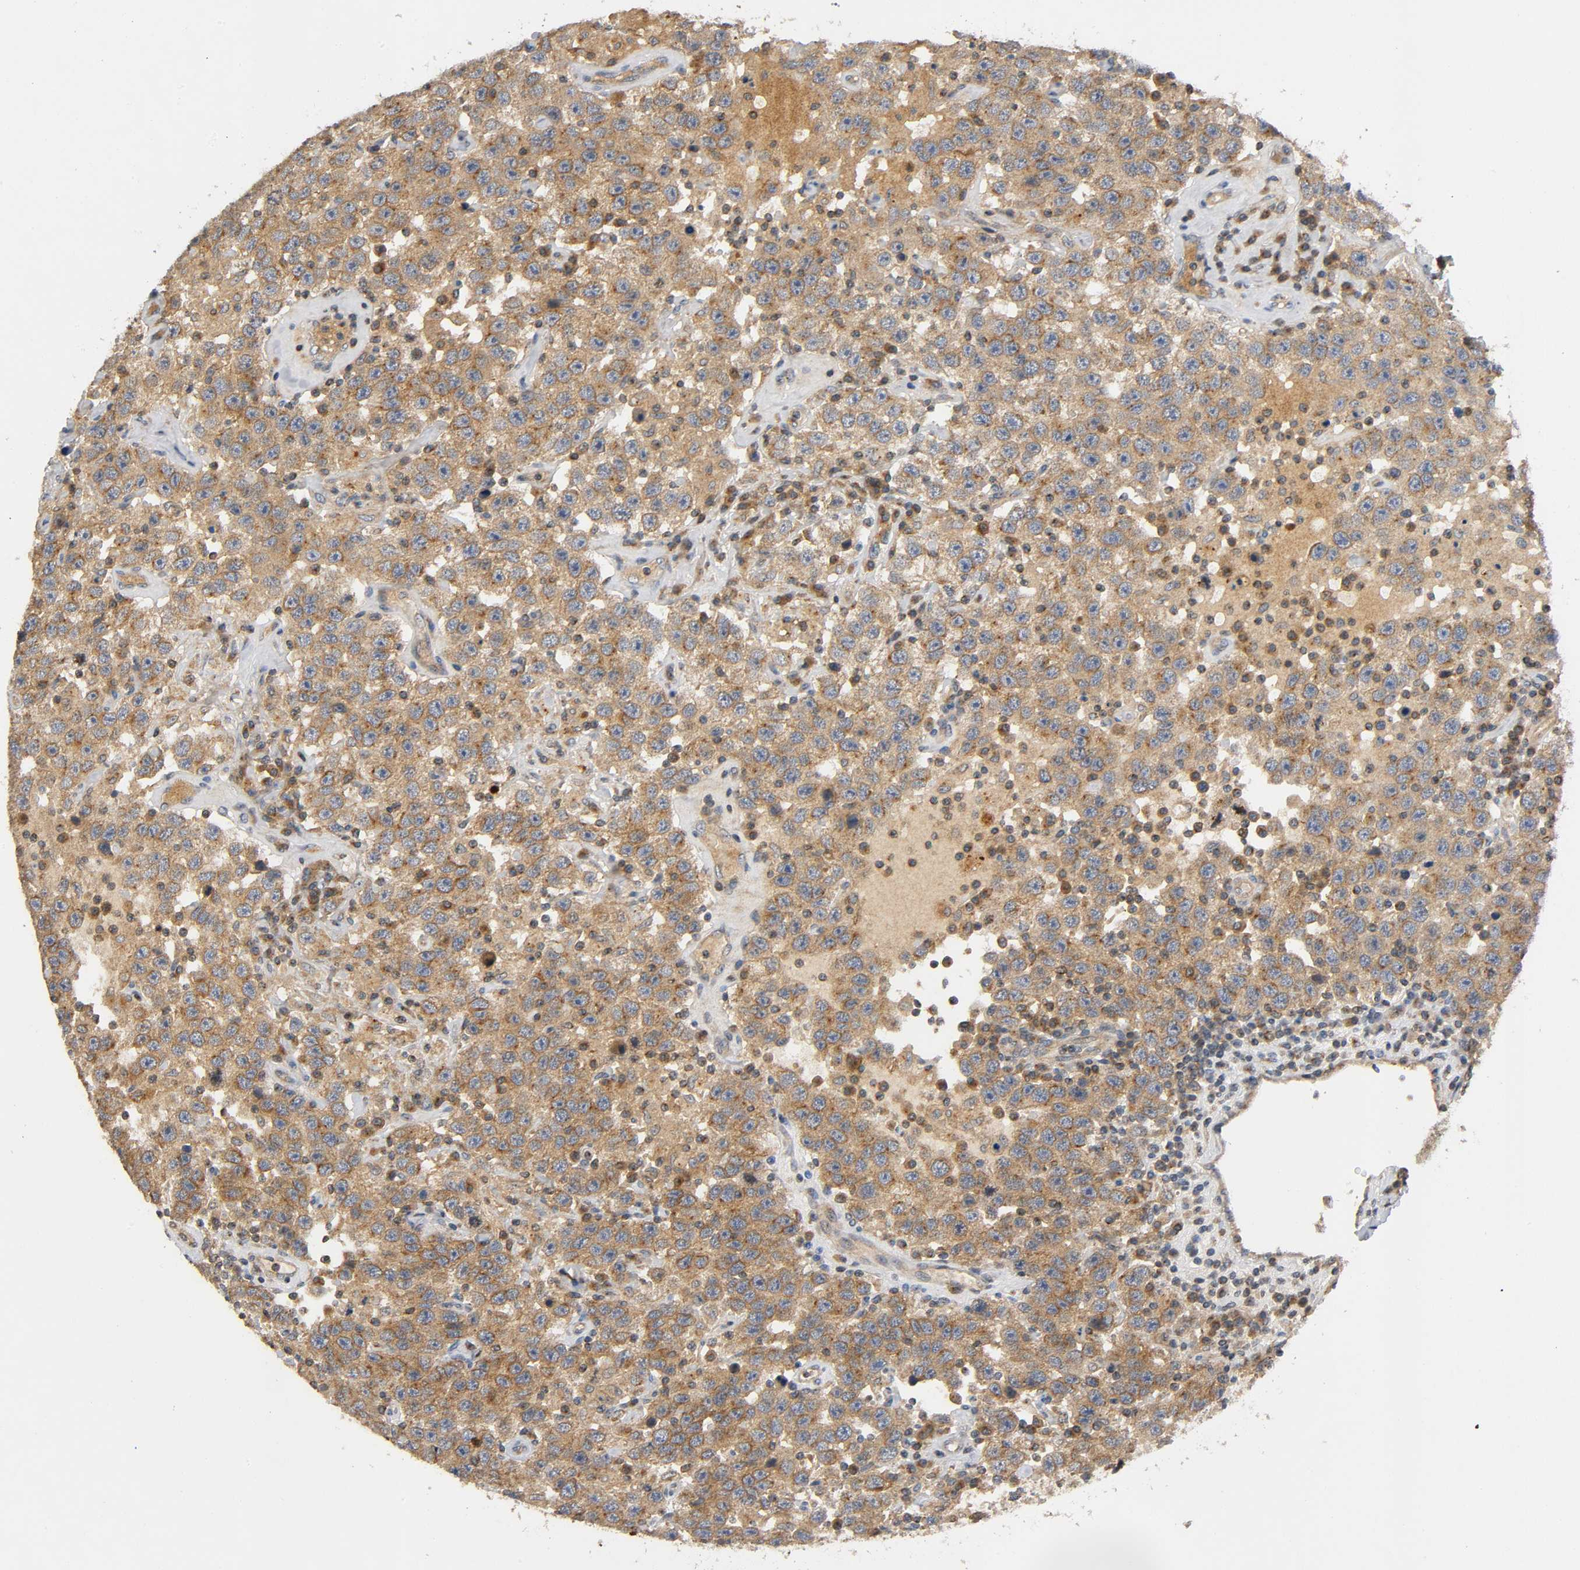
{"staining": {"intensity": "moderate", "quantity": ">75%", "location": "cytoplasmic/membranous"}, "tissue": "testis cancer", "cell_type": "Tumor cells", "image_type": "cancer", "snomed": [{"axis": "morphology", "description": "Seminoma, NOS"}, {"axis": "topography", "description": "Testis"}], "caption": "Testis seminoma stained for a protein (brown) reveals moderate cytoplasmic/membranous positive positivity in about >75% of tumor cells.", "gene": "IKBKB", "patient": {"sex": "male", "age": 41}}